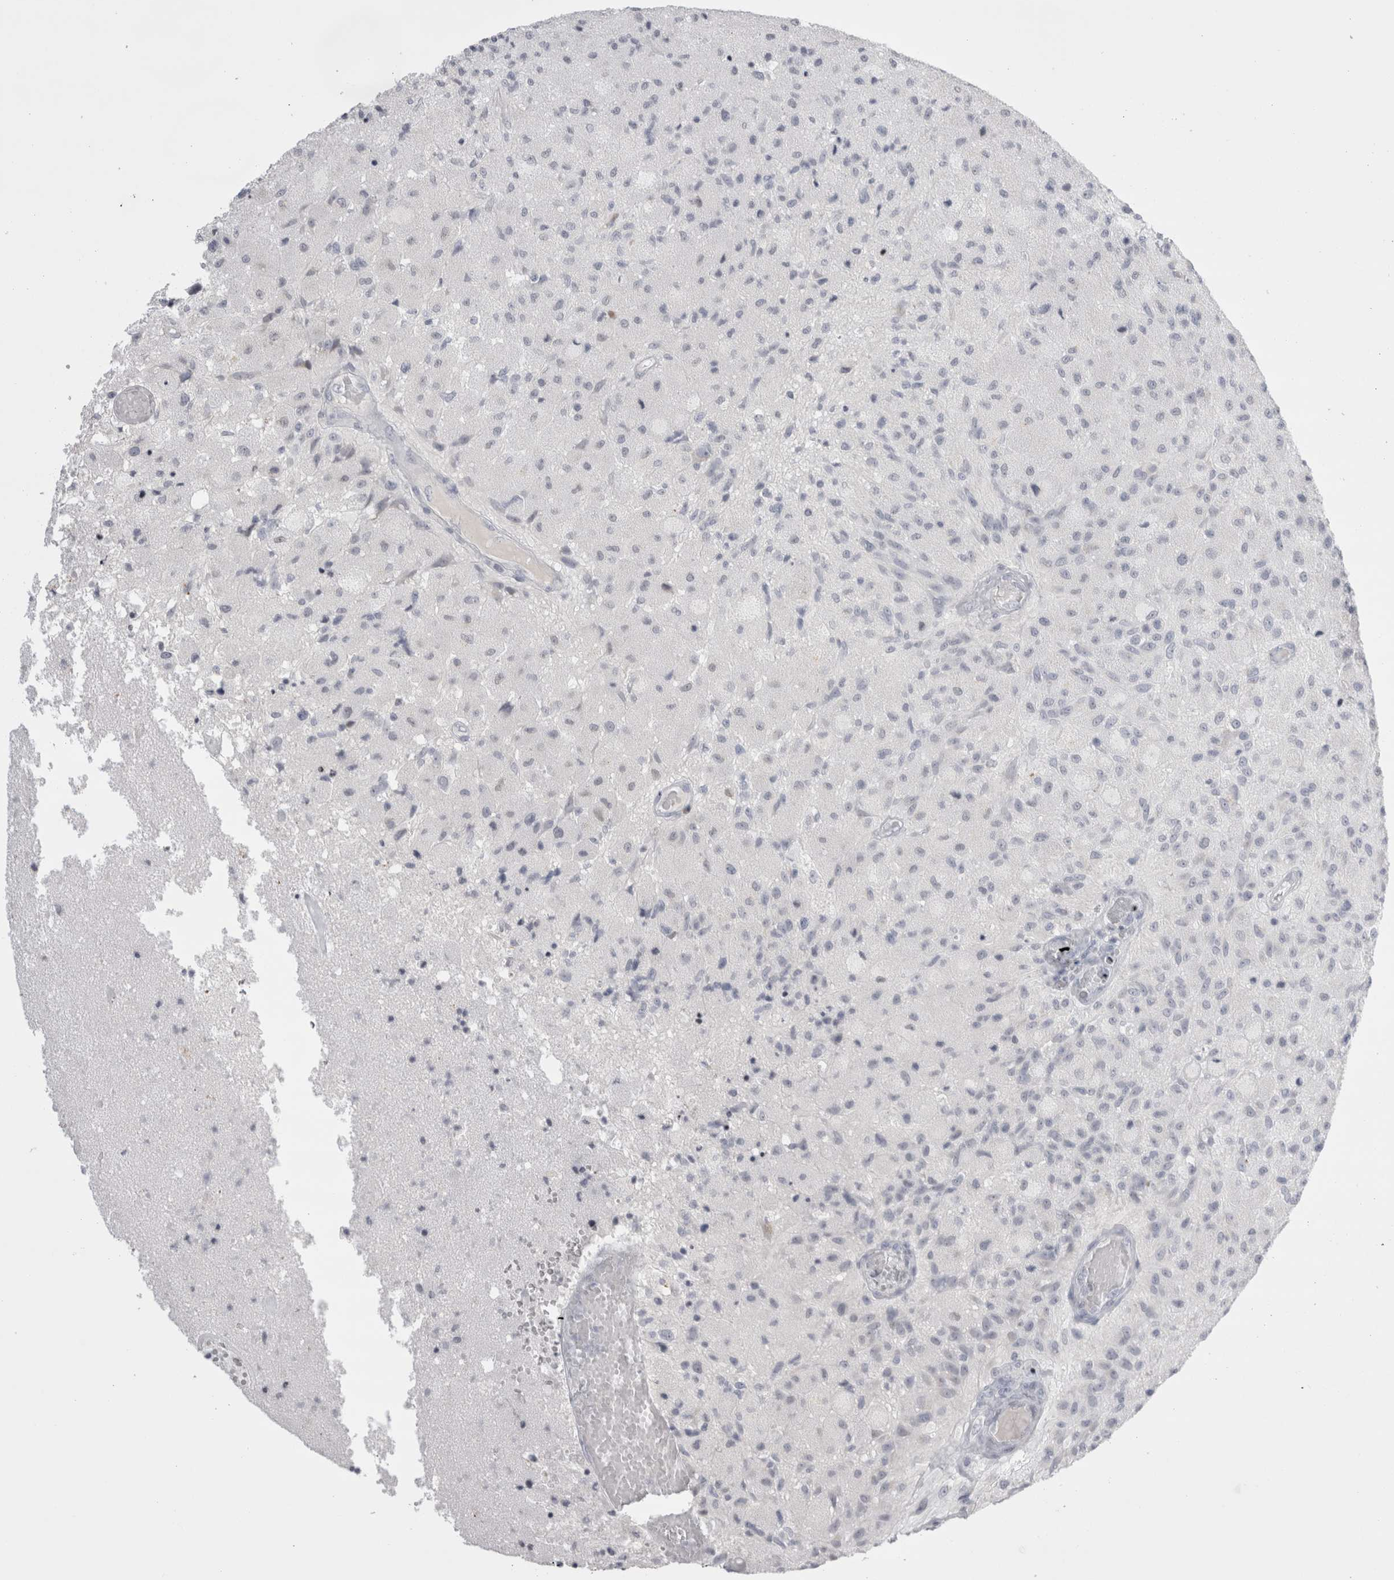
{"staining": {"intensity": "negative", "quantity": "none", "location": "none"}, "tissue": "glioma", "cell_type": "Tumor cells", "image_type": "cancer", "snomed": [{"axis": "morphology", "description": "Normal tissue, NOS"}, {"axis": "morphology", "description": "Glioma, malignant, High grade"}, {"axis": "topography", "description": "Cerebral cortex"}], "caption": "Immunohistochemical staining of malignant high-grade glioma displays no significant positivity in tumor cells.", "gene": "FNDC8", "patient": {"sex": "male", "age": 77}}